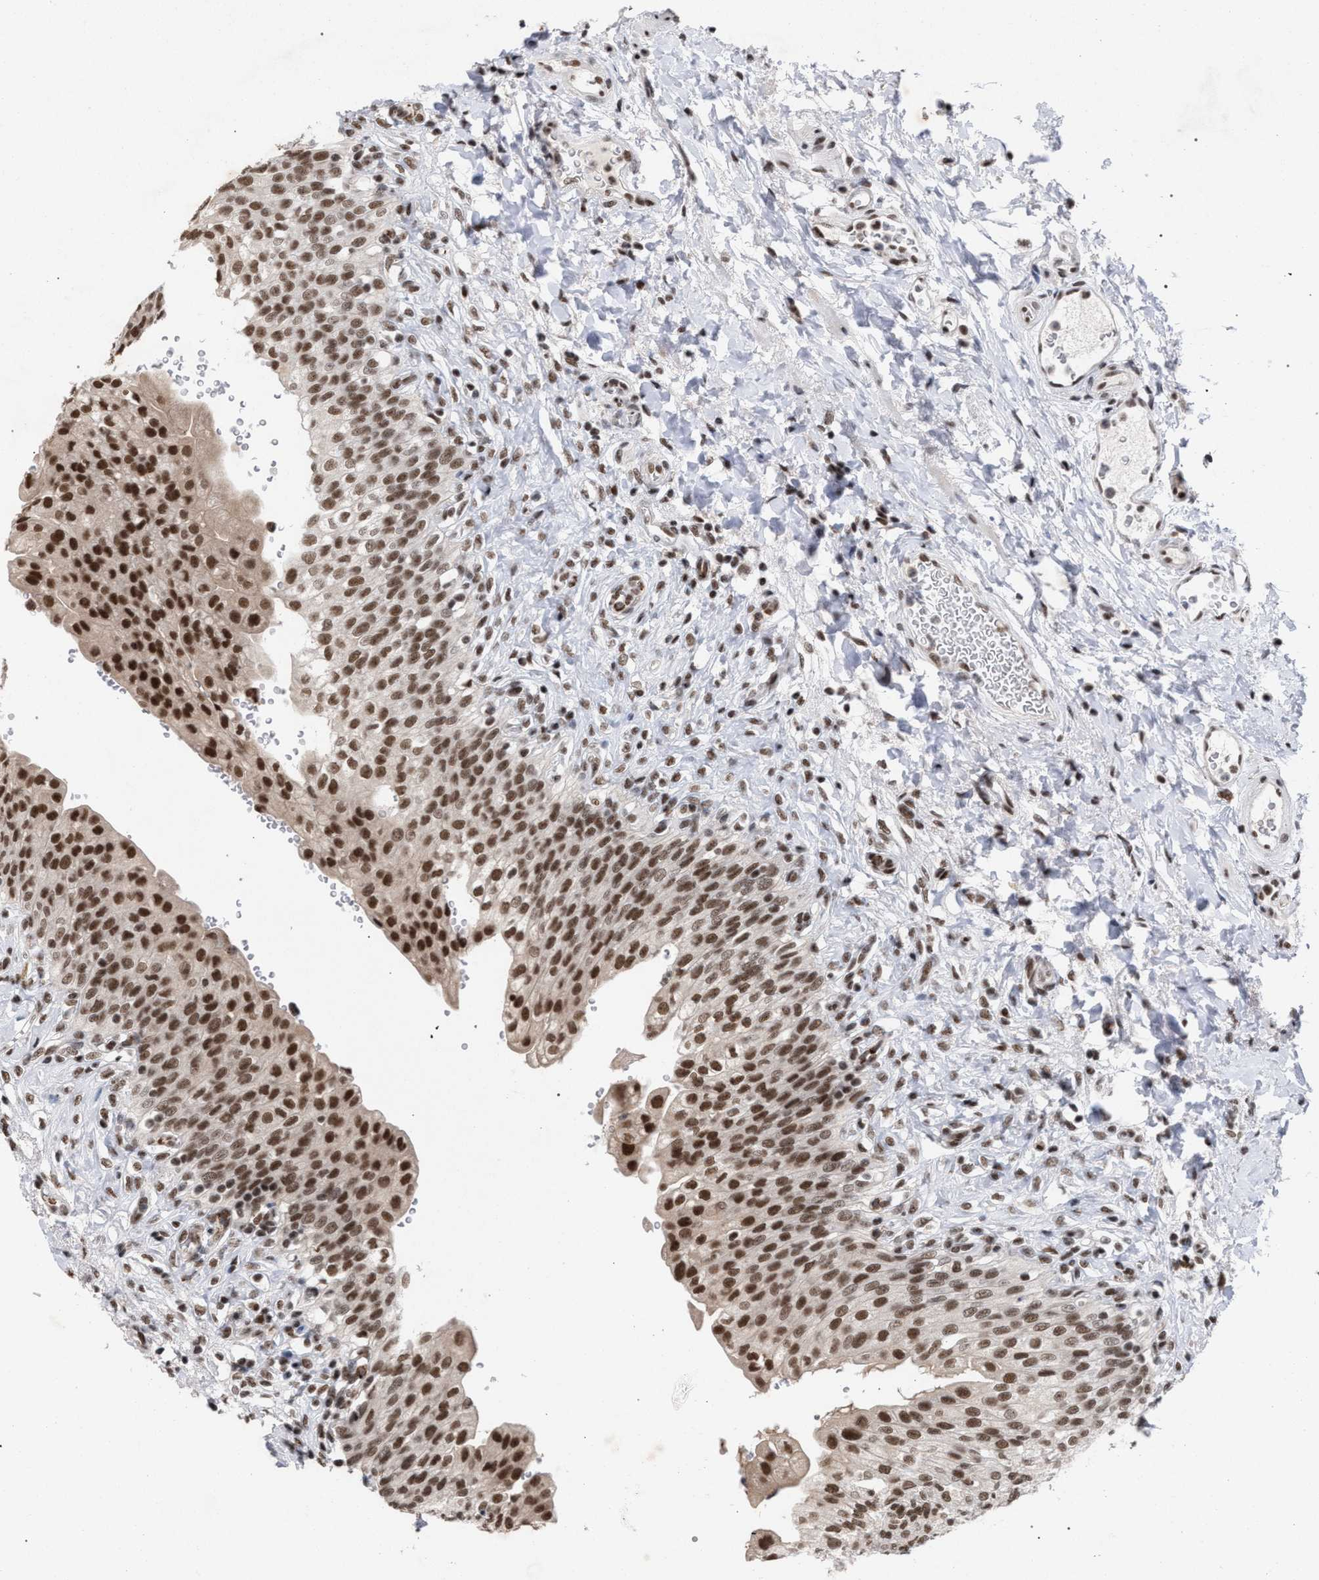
{"staining": {"intensity": "strong", "quantity": ">75%", "location": "nuclear"}, "tissue": "urinary bladder", "cell_type": "Urothelial cells", "image_type": "normal", "snomed": [{"axis": "morphology", "description": "Urothelial carcinoma, High grade"}, {"axis": "topography", "description": "Urinary bladder"}], "caption": "Urinary bladder stained with DAB immunohistochemistry reveals high levels of strong nuclear staining in approximately >75% of urothelial cells.", "gene": "SCAF4", "patient": {"sex": "male", "age": 46}}